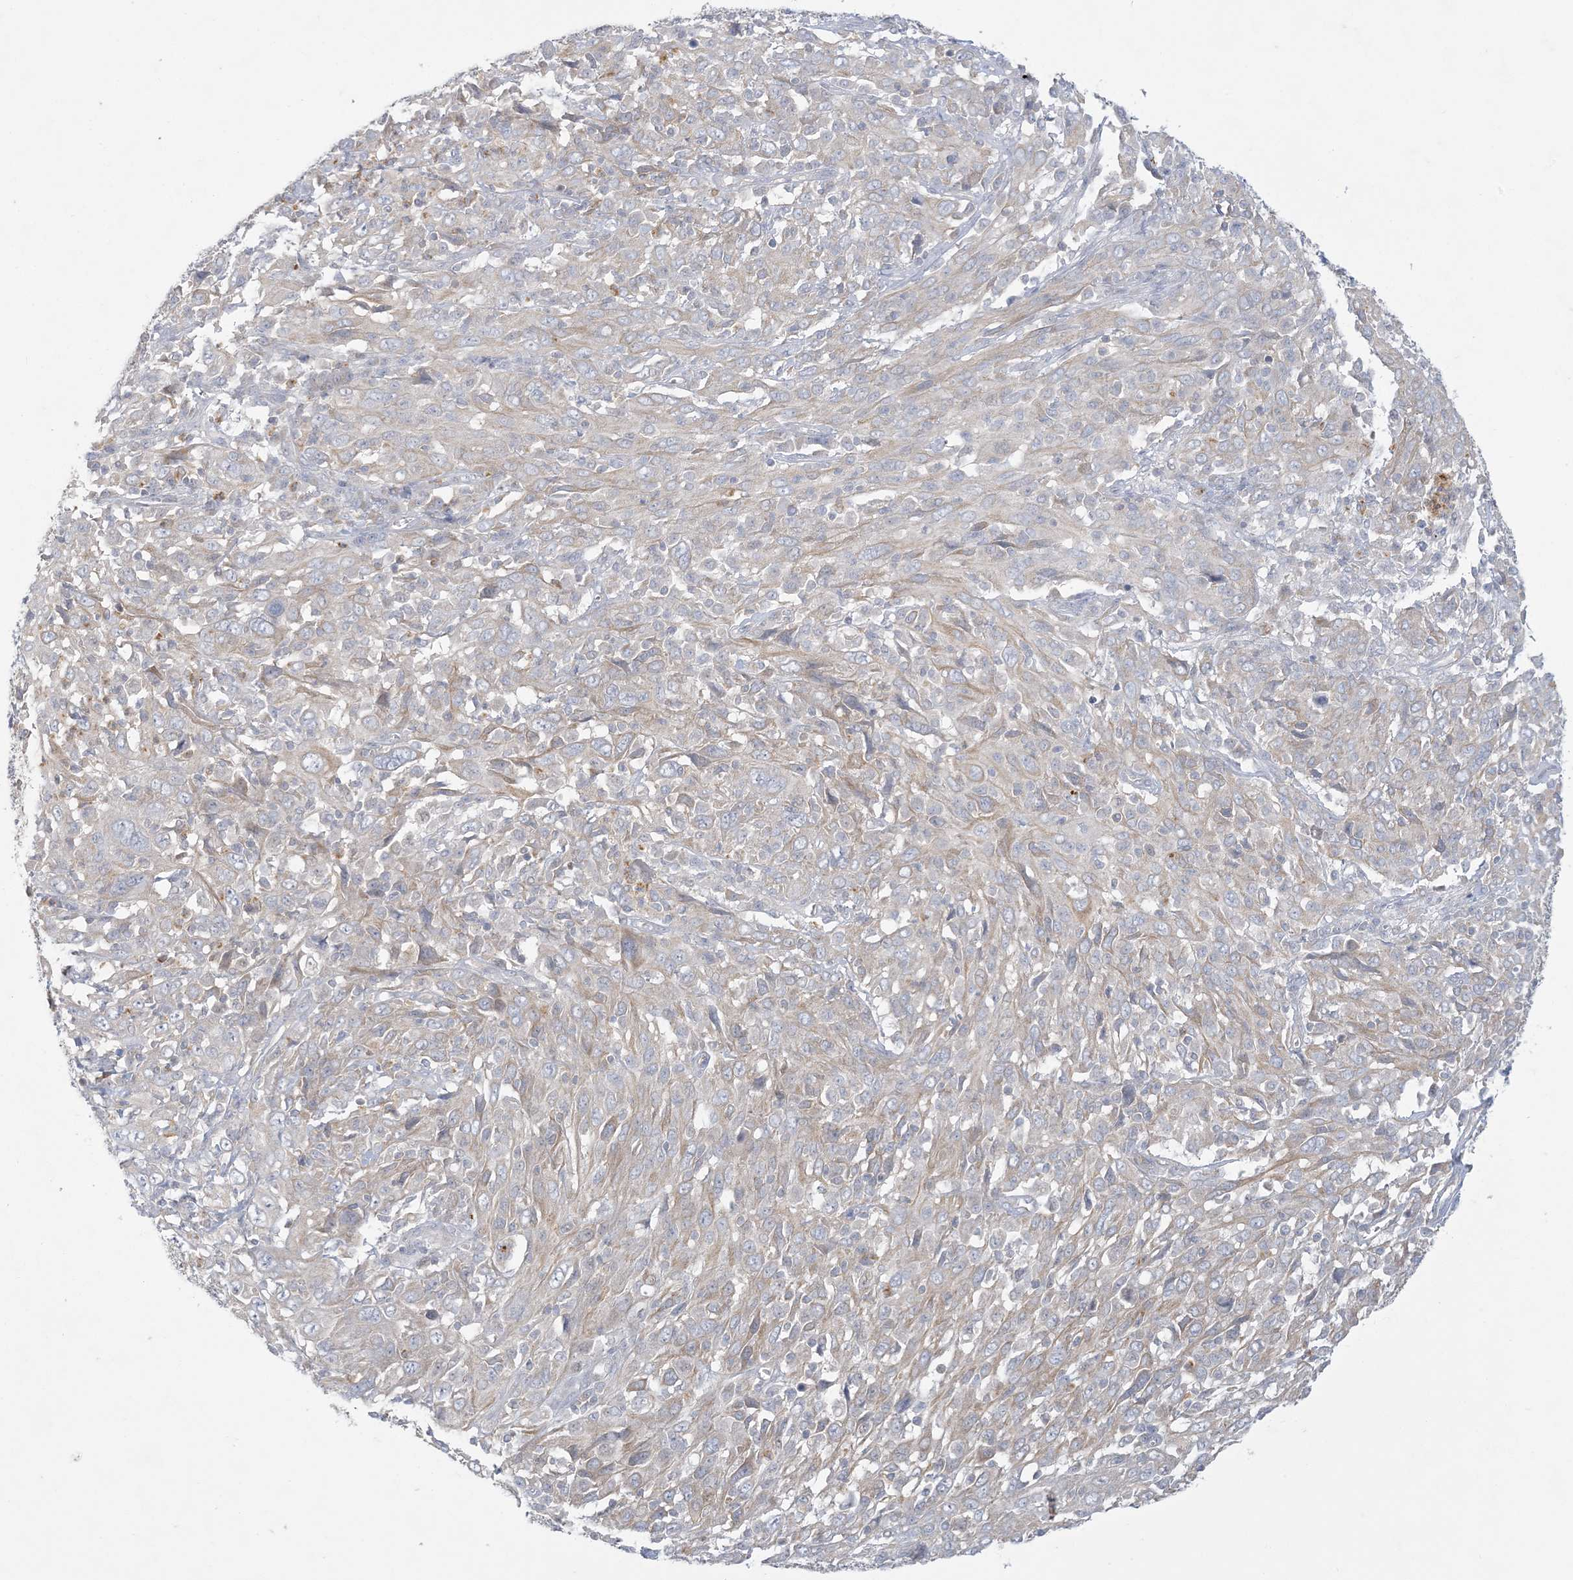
{"staining": {"intensity": "weak", "quantity": "<25%", "location": "cytoplasmic/membranous"}, "tissue": "cervical cancer", "cell_type": "Tumor cells", "image_type": "cancer", "snomed": [{"axis": "morphology", "description": "Squamous cell carcinoma, NOS"}, {"axis": "topography", "description": "Cervix"}], "caption": "The histopathology image reveals no staining of tumor cells in cervical squamous cell carcinoma. (Brightfield microscopy of DAB (3,3'-diaminobenzidine) IHC at high magnification).", "gene": "KIF3A", "patient": {"sex": "female", "age": 46}}